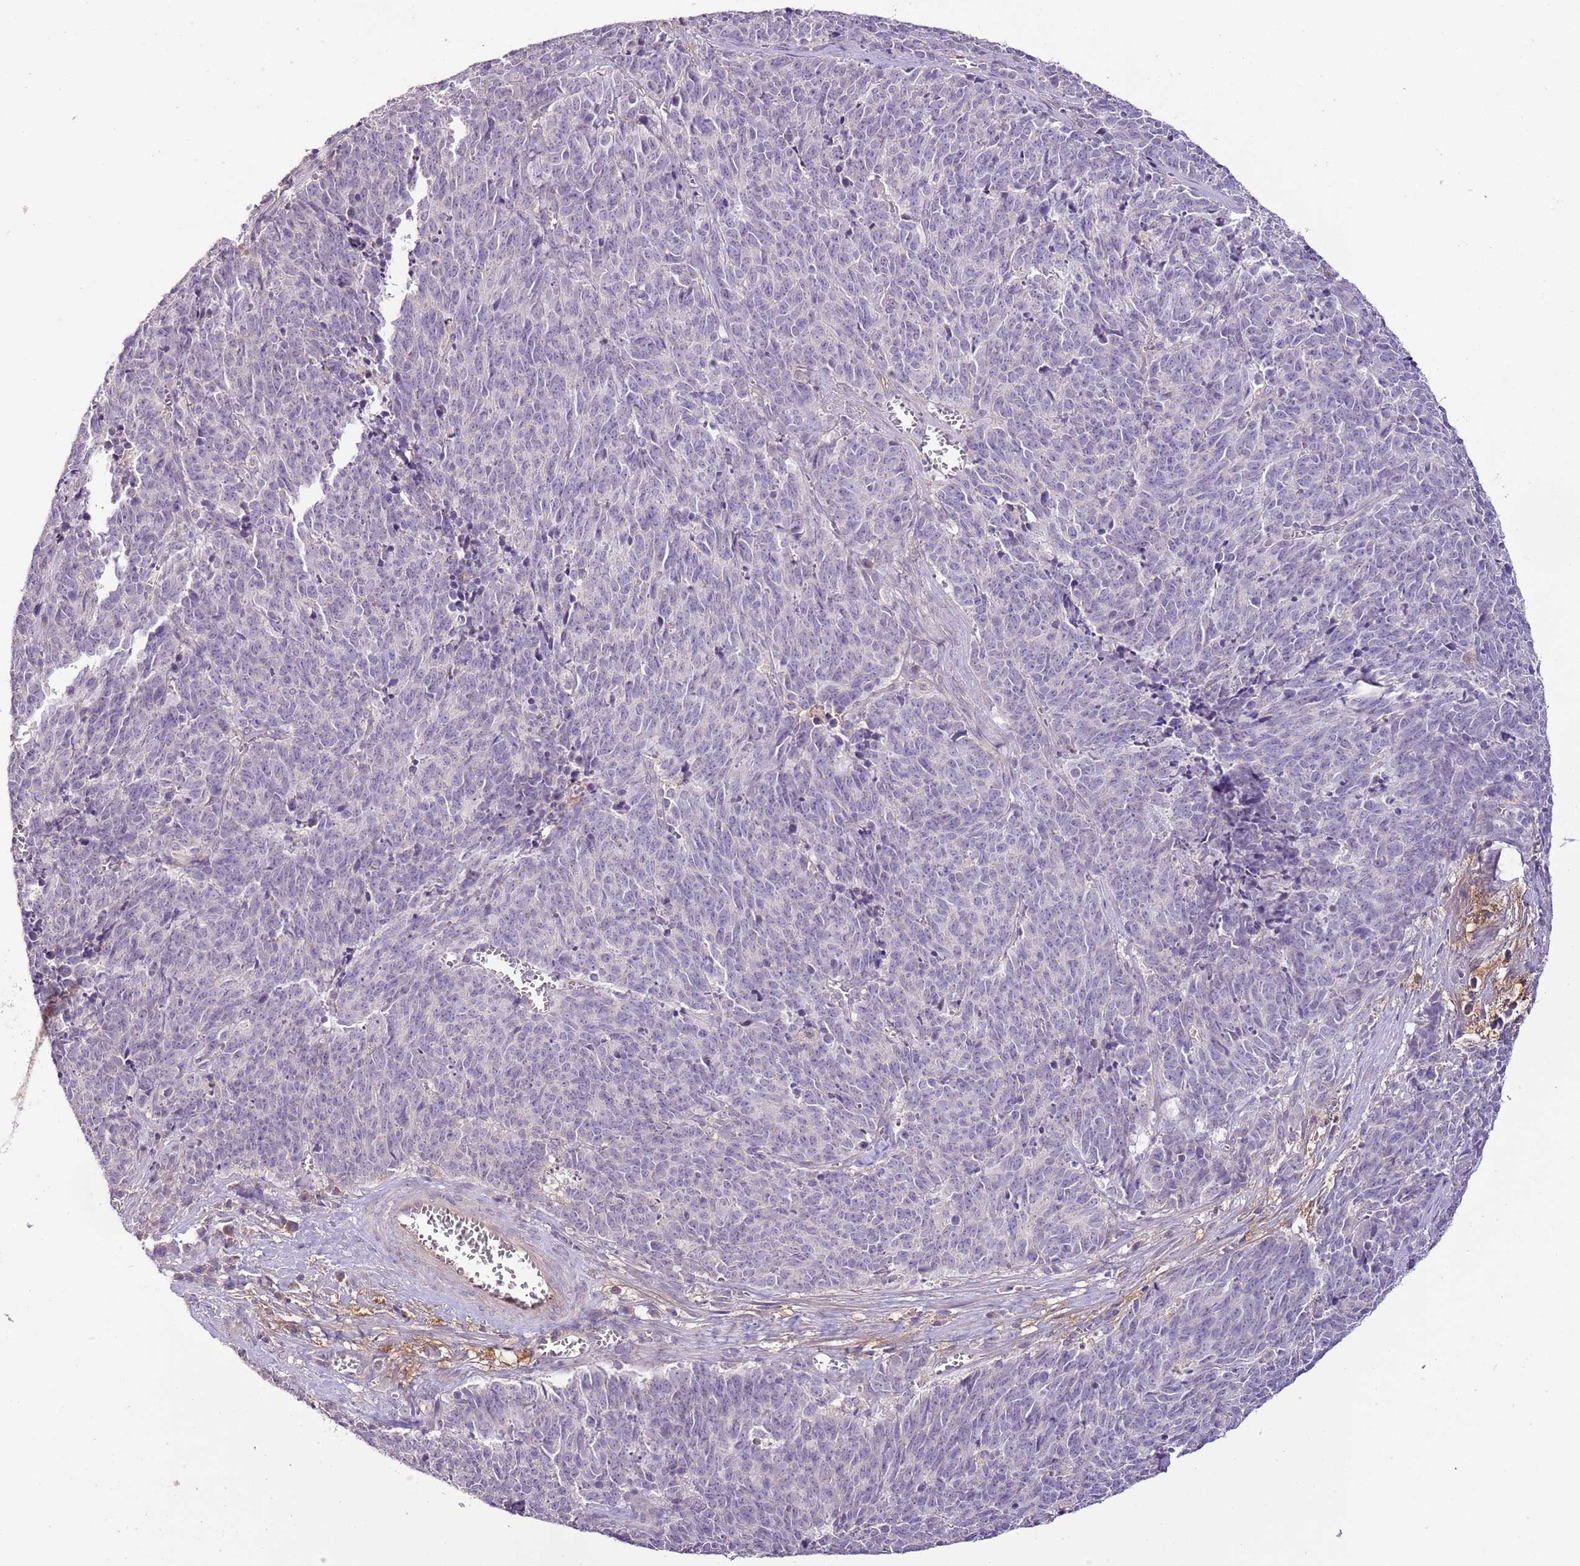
{"staining": {"intensity": "negative", "quantity": "none", "location": "none"}, "tissue": "cervical cancer", "cell_type": "Tumor cells", "image_type": "cancer", "snomed": [{"axis": "morphology", "description": "Squamous cell carcinoma, NOS"}, {"axis": "topography", "description": "Cervix"}], "caption": "Tumor cells are negative for brown protein staining in cervical squamous cell carcinoma.", "gene": "CMKLR1", "patient": {"sex": "female", "age": 29}}